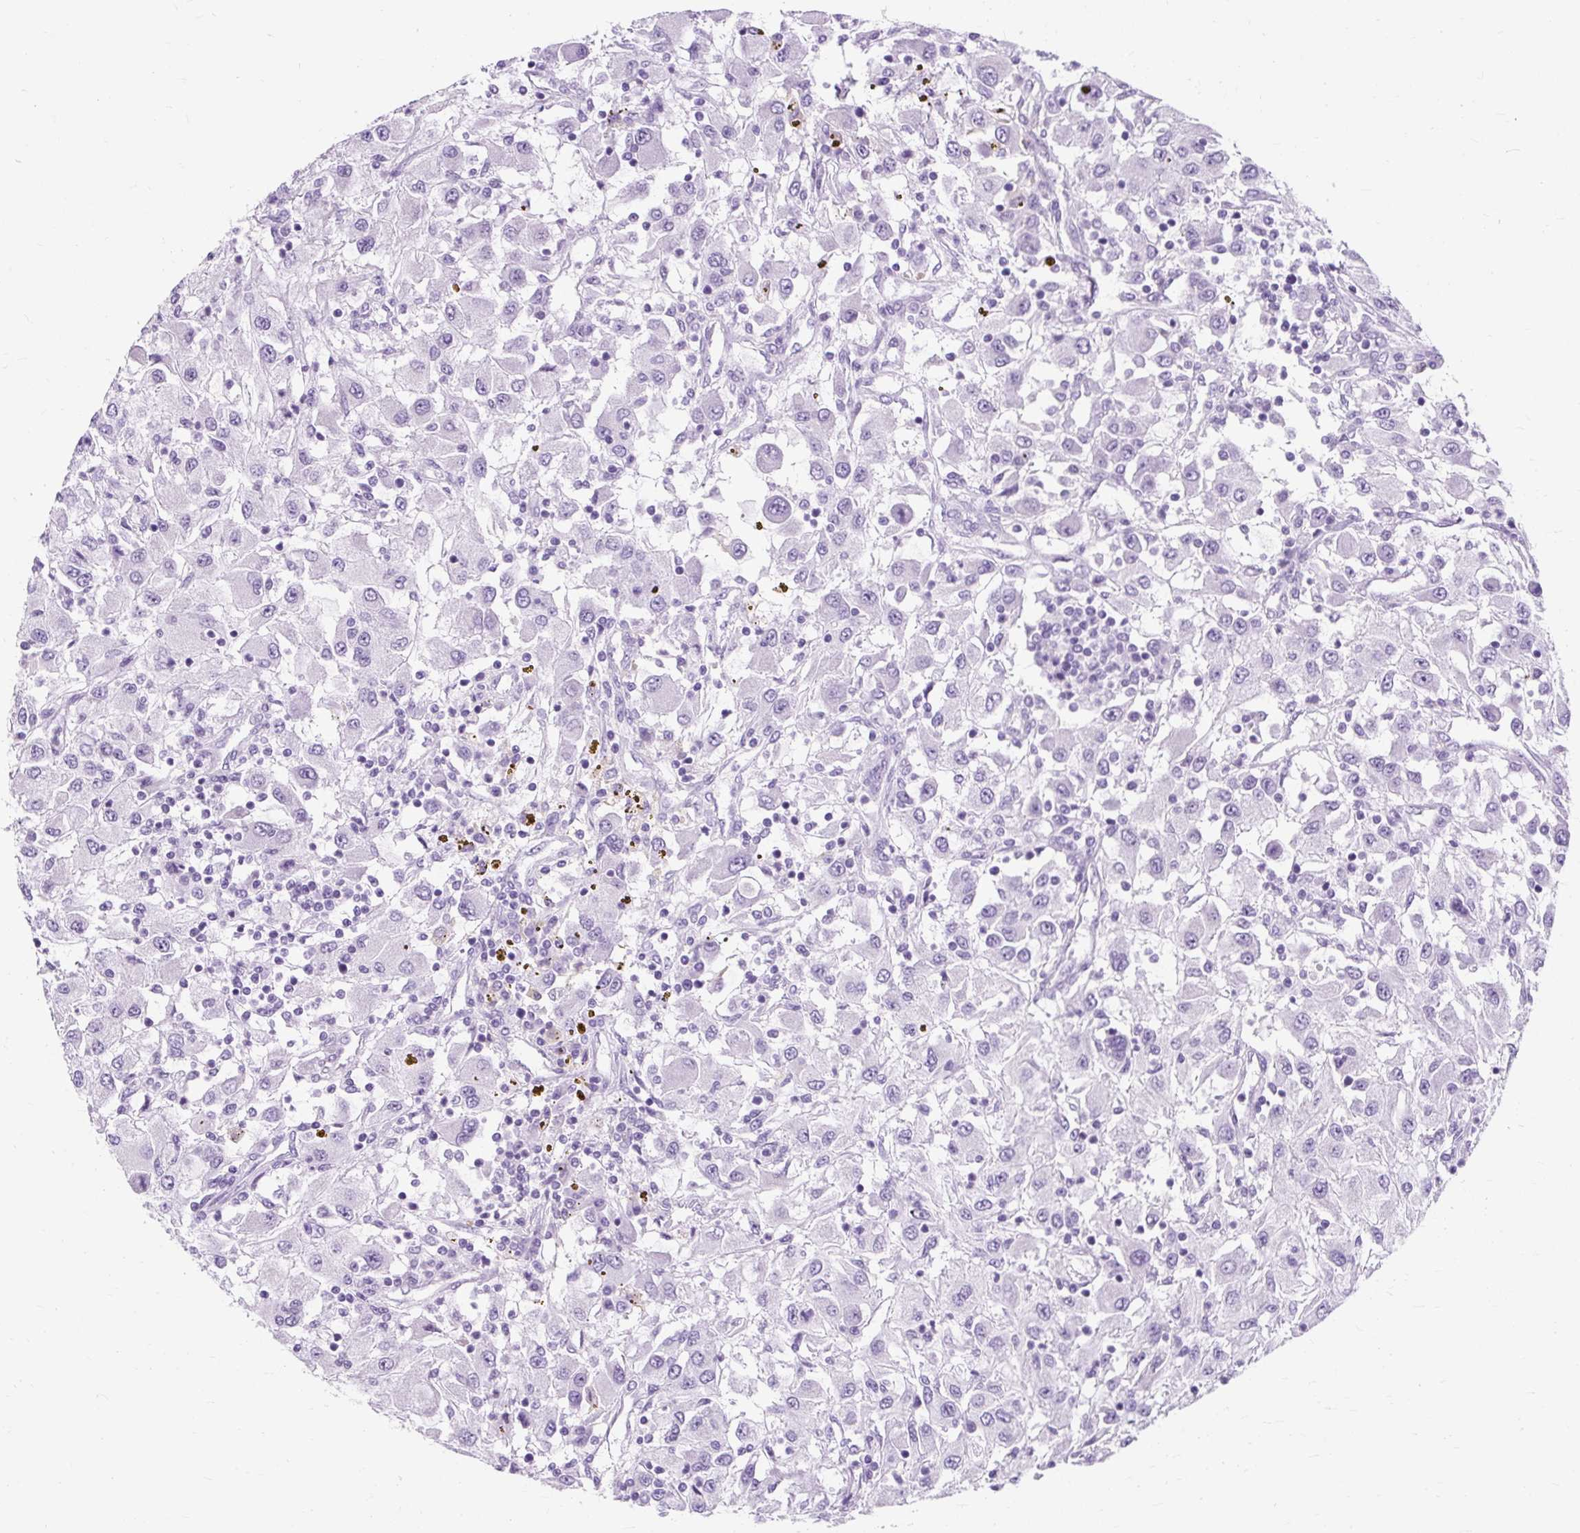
{"staining": {"intensity": "negative", "quantity": "none", "location": "none"}, "tissue": "renal cancer", "cell_type": "Tumor cells", "image_type": "cancer", "snomed": [{"axis": "morphology", "description": "Adenocarcinoma, NOS"}, {"axis": "topography", "description": "Kidney"}], "caption": "A photomicrograph of human adenocarcinoma (renal) is negative for staining in tumor cells.", "gene": "TMEM89", "patient": {"sex": "female", "age": 67}}